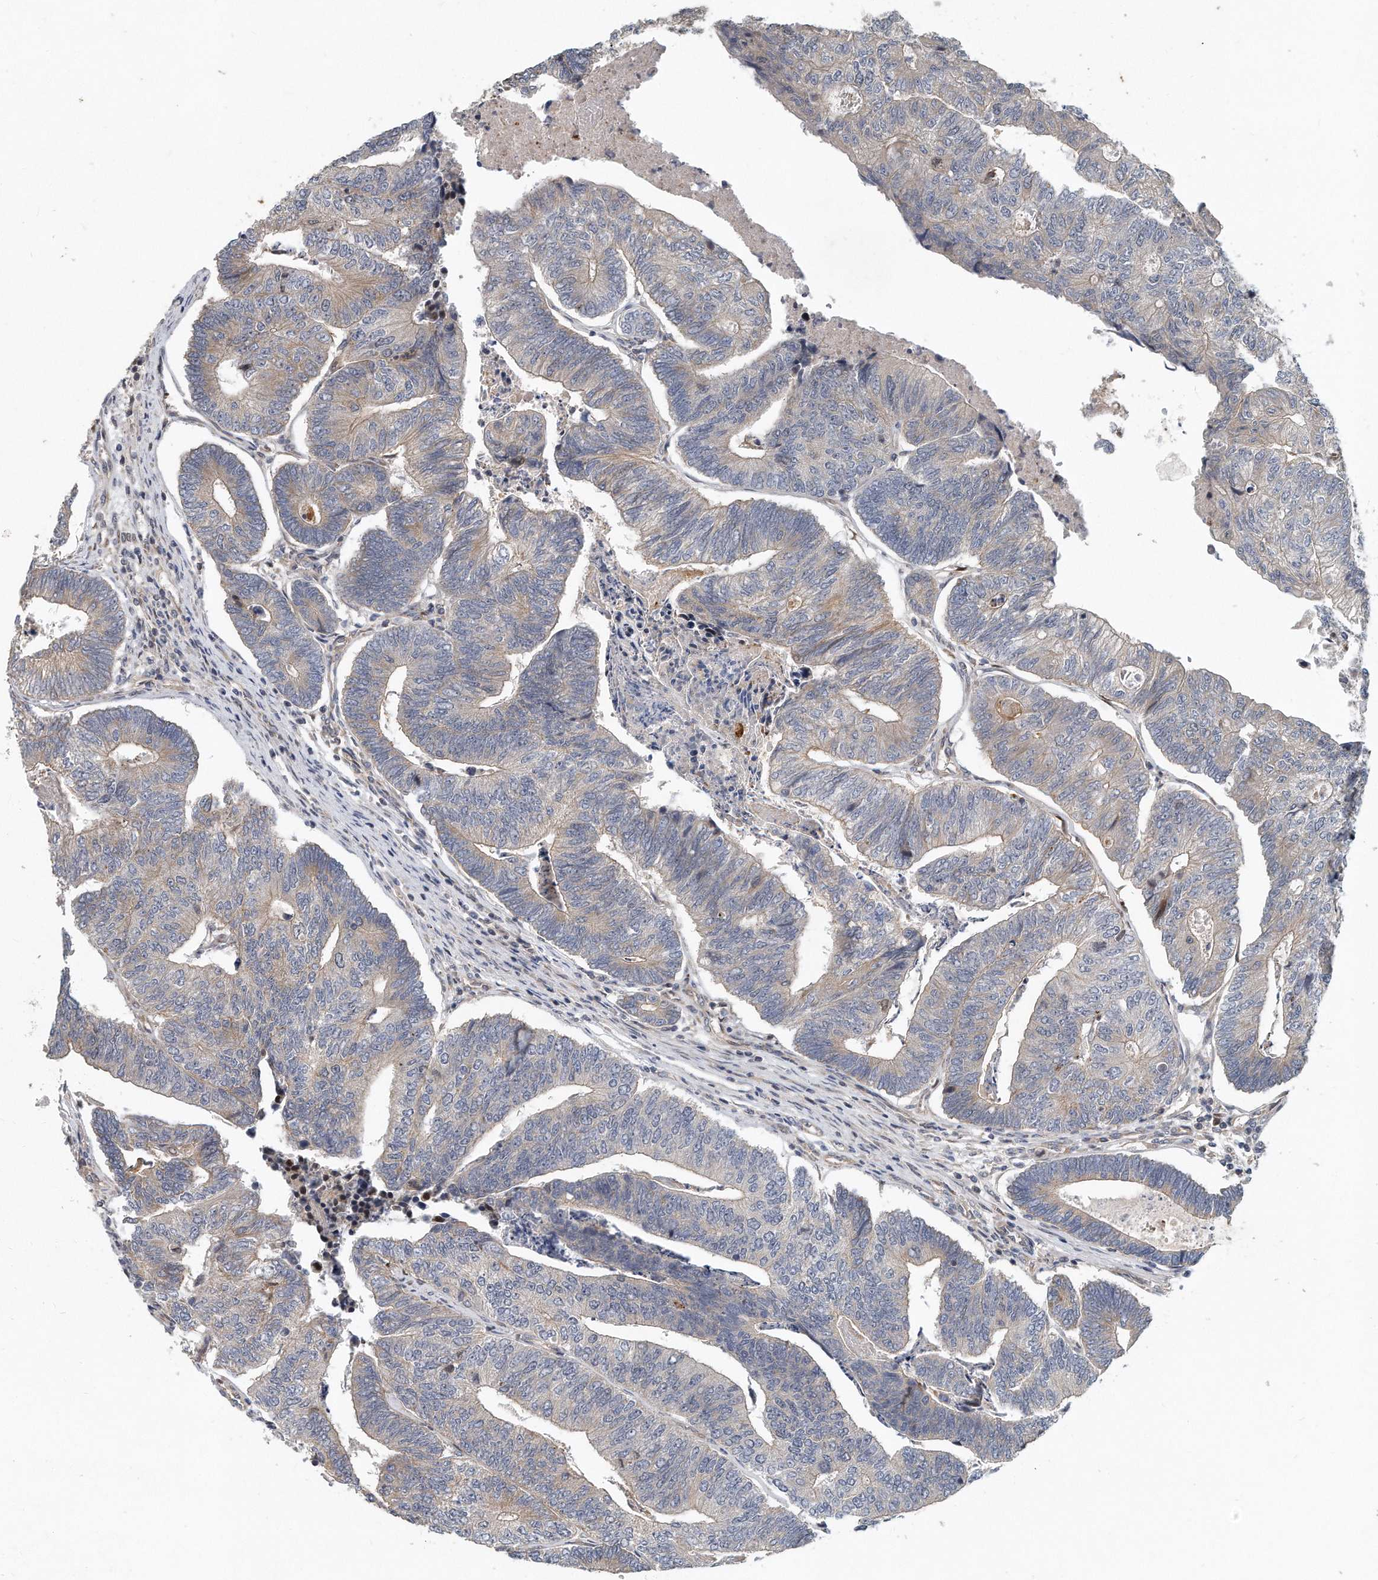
{"staining": {"intensity": "weak", "quantity": "25%-75%", "location": "cytoplasmic/membranous"}, "tissue": "colorectal cancer", "cell_type": "Tumor cells", "image_type": "cancer", "snomed": [{"axis": "morphology", "description": "Adenocarcinoma, NOS"}, {"axis": "topography", "description": "Colon"}], "caption": "A low amount of weak cytoplasmic/membranous positivity is identified in about 25%-75% of tumor cells in adenocarcinoma (colorectal) tissue.", "gene": "PCDH8", "patient": {"sex": "female", "age": 67}}